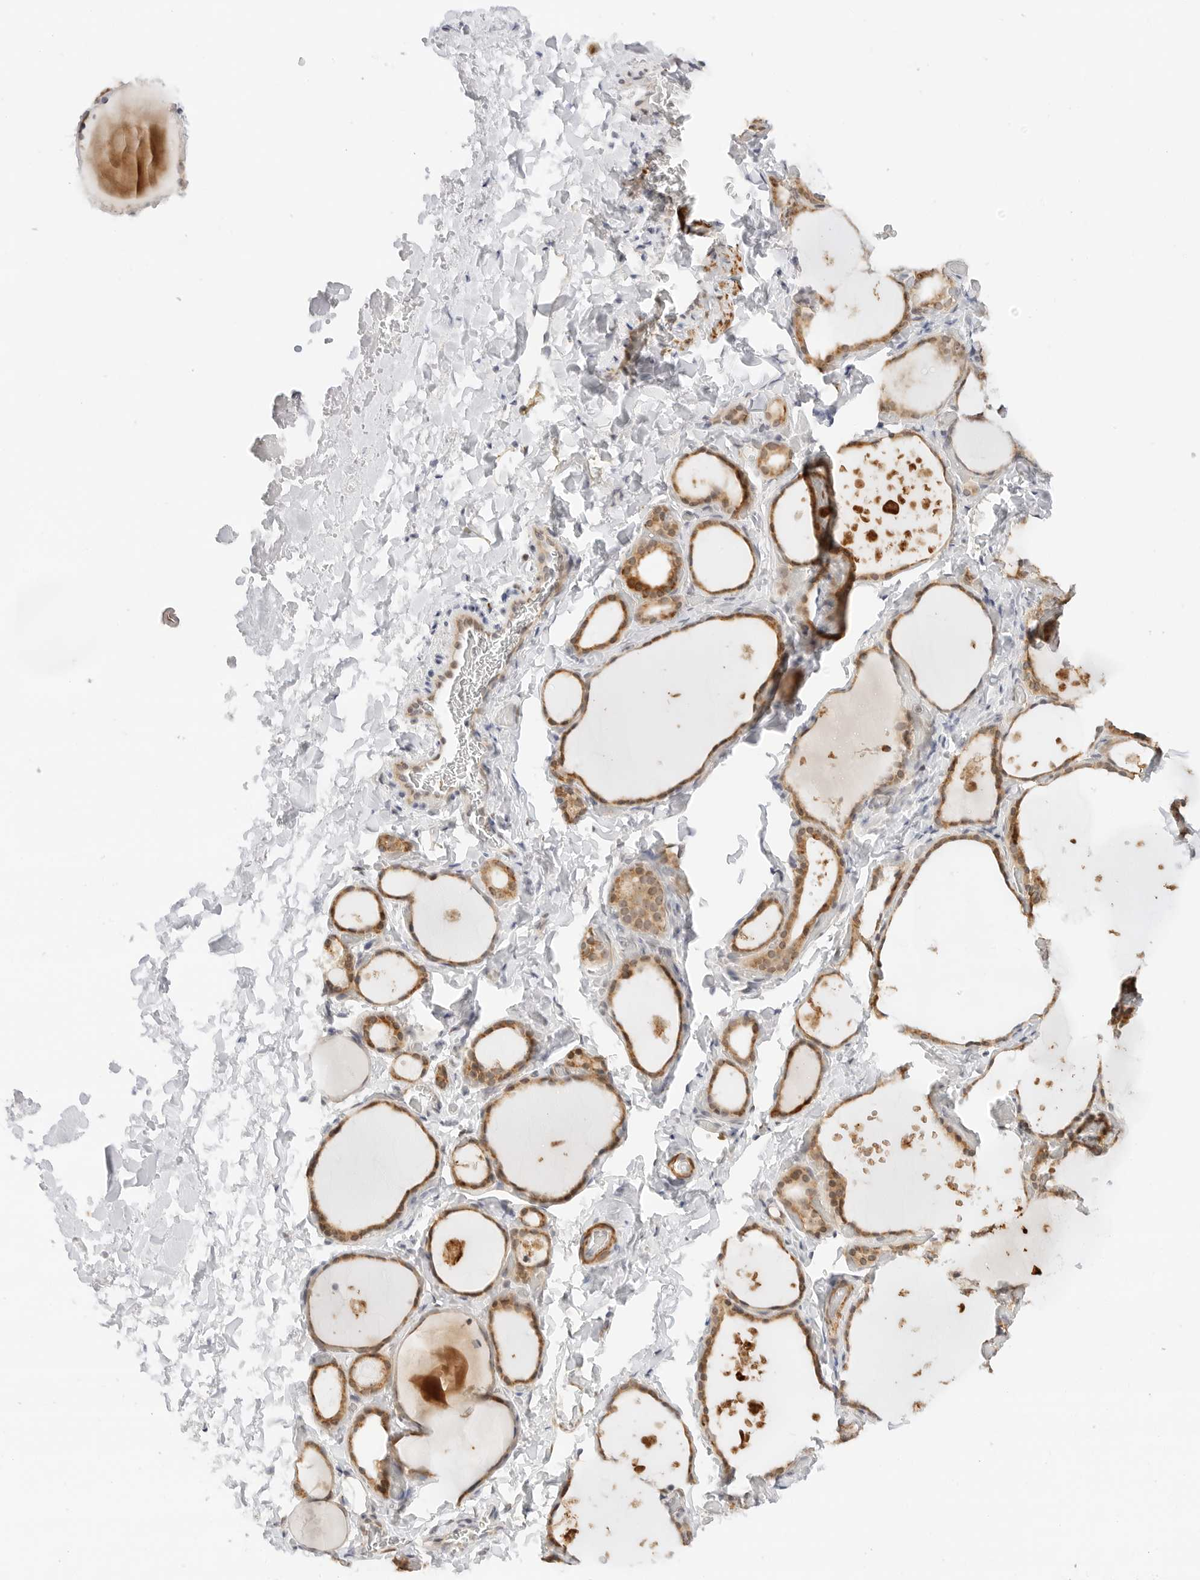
{"staining": {"intensity": "moderate", "quantity": ">75%", "location": "cytoplasmic/membranous"}, "tissue": "thyroid gland", "cell_type": "Glandular cells", "image_type": "normal", "snomed": [{"axis": "morphology", "description": "Normal tissue, NOS"}, {"axis": "topography", "description": "Thyroid gland"}], "caption": "The histopathology image displays immunohistochemical staining of benign thyroid gland. There is moderate cytoplasmic/membranous expression is appreciated in approximately >75% of glandular cells. (DAB IHC, brown staining for protein, blue staining for nuclei).", "gene": "GORAB", "patient": {"sex": "female", "age": 44}}